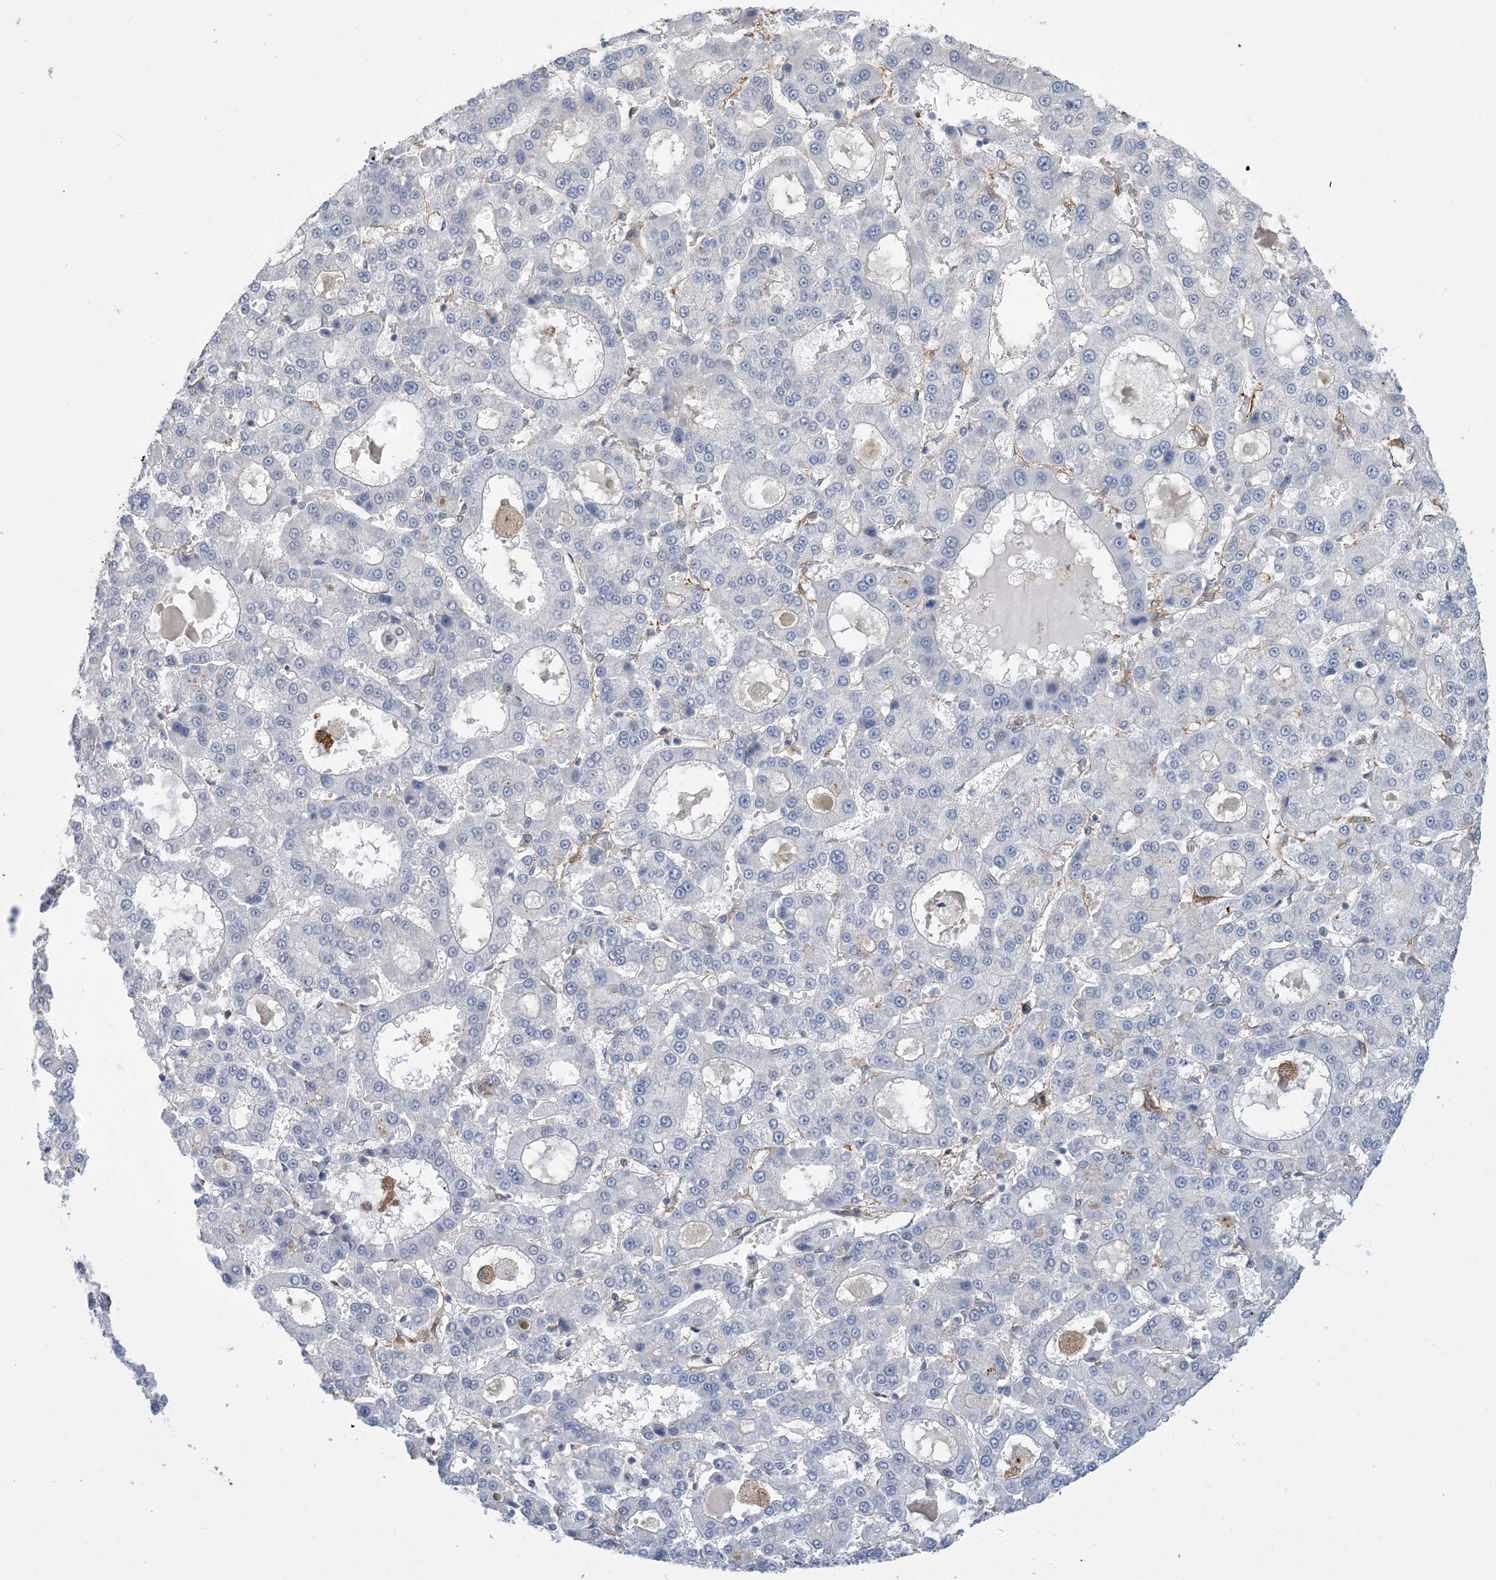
{"staining": {"intensity": "negative", "quantity": "none", "location": "none"}, "tissue": "liver cancer", "cell_type": "Tumor cells", "image_type": "cancer", "snomed": [{"axis": "morphology", "description": "Carcinoma, Hepatocellular, NOS"}, {"axis": "topography", "description": "Liver"}], "caption": "This is a photomicrograph of immunohistochemistry staining of hepatocellular carcinoma (liver), which shows no expression in tumor cells. (Immunohistochemistry, brightfield microscopy, high magnification).", "gene": "ZNF8", "patient": {"sex": "male", "age": 70}}